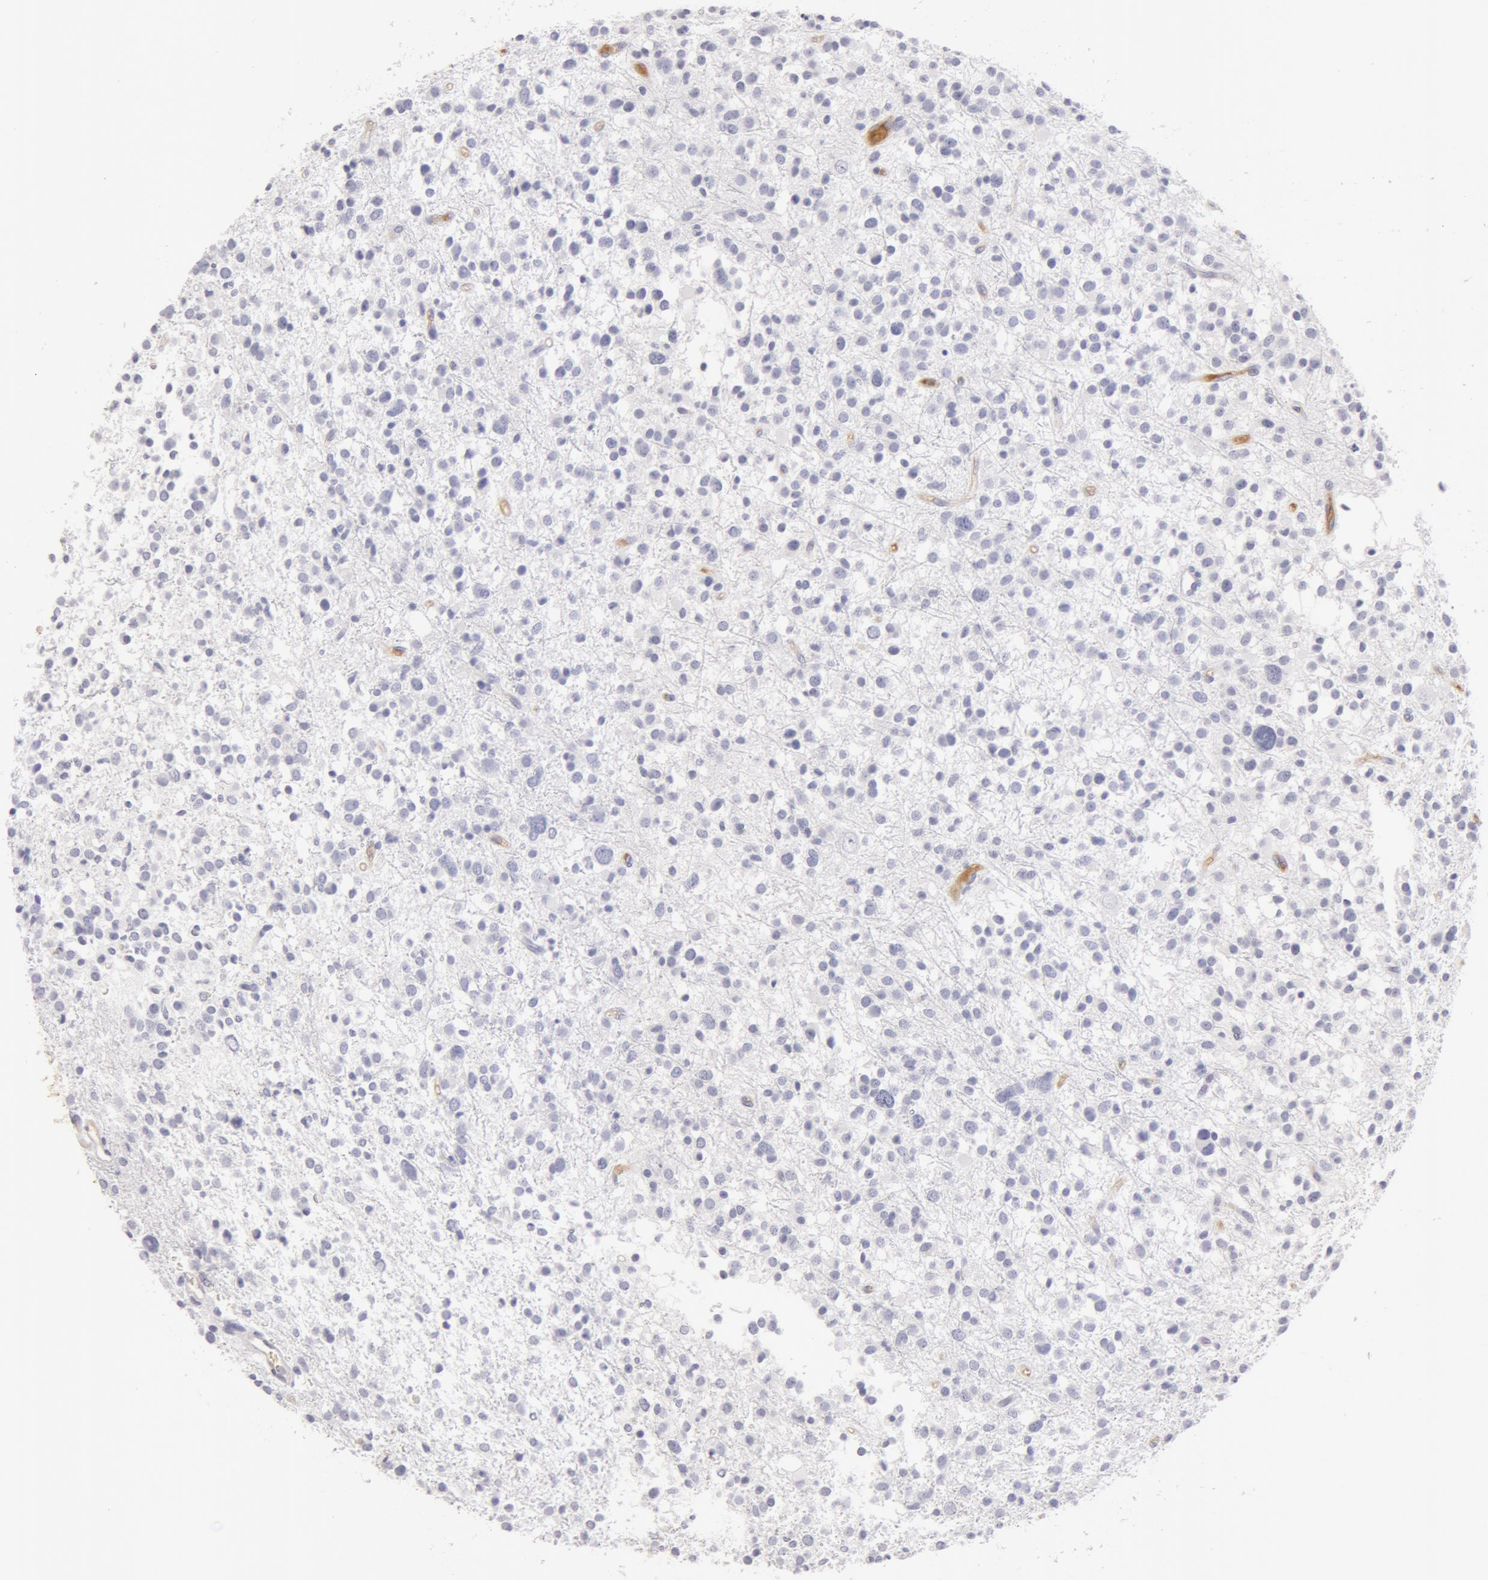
{"staining": {"intensity": "negative", "quantity": "none", "location": "none"}, "tissue": "glioma", "cell_type": "Tumor cells", "image_type": "cancer", "snomed": [{"axis": "morphology", "description": "Glioma, malignant, Low grade"}, {"axis": "topography", "description": "Brain"}], "caption": "Immunohistochemistry (IHC) histopathology image of malignant glioma (low-grade) stained for a protein (brown), which exhibits no expression in tumor cells.", "gene": "AHSG", "patient": {"sex": "female", "age": 36}}